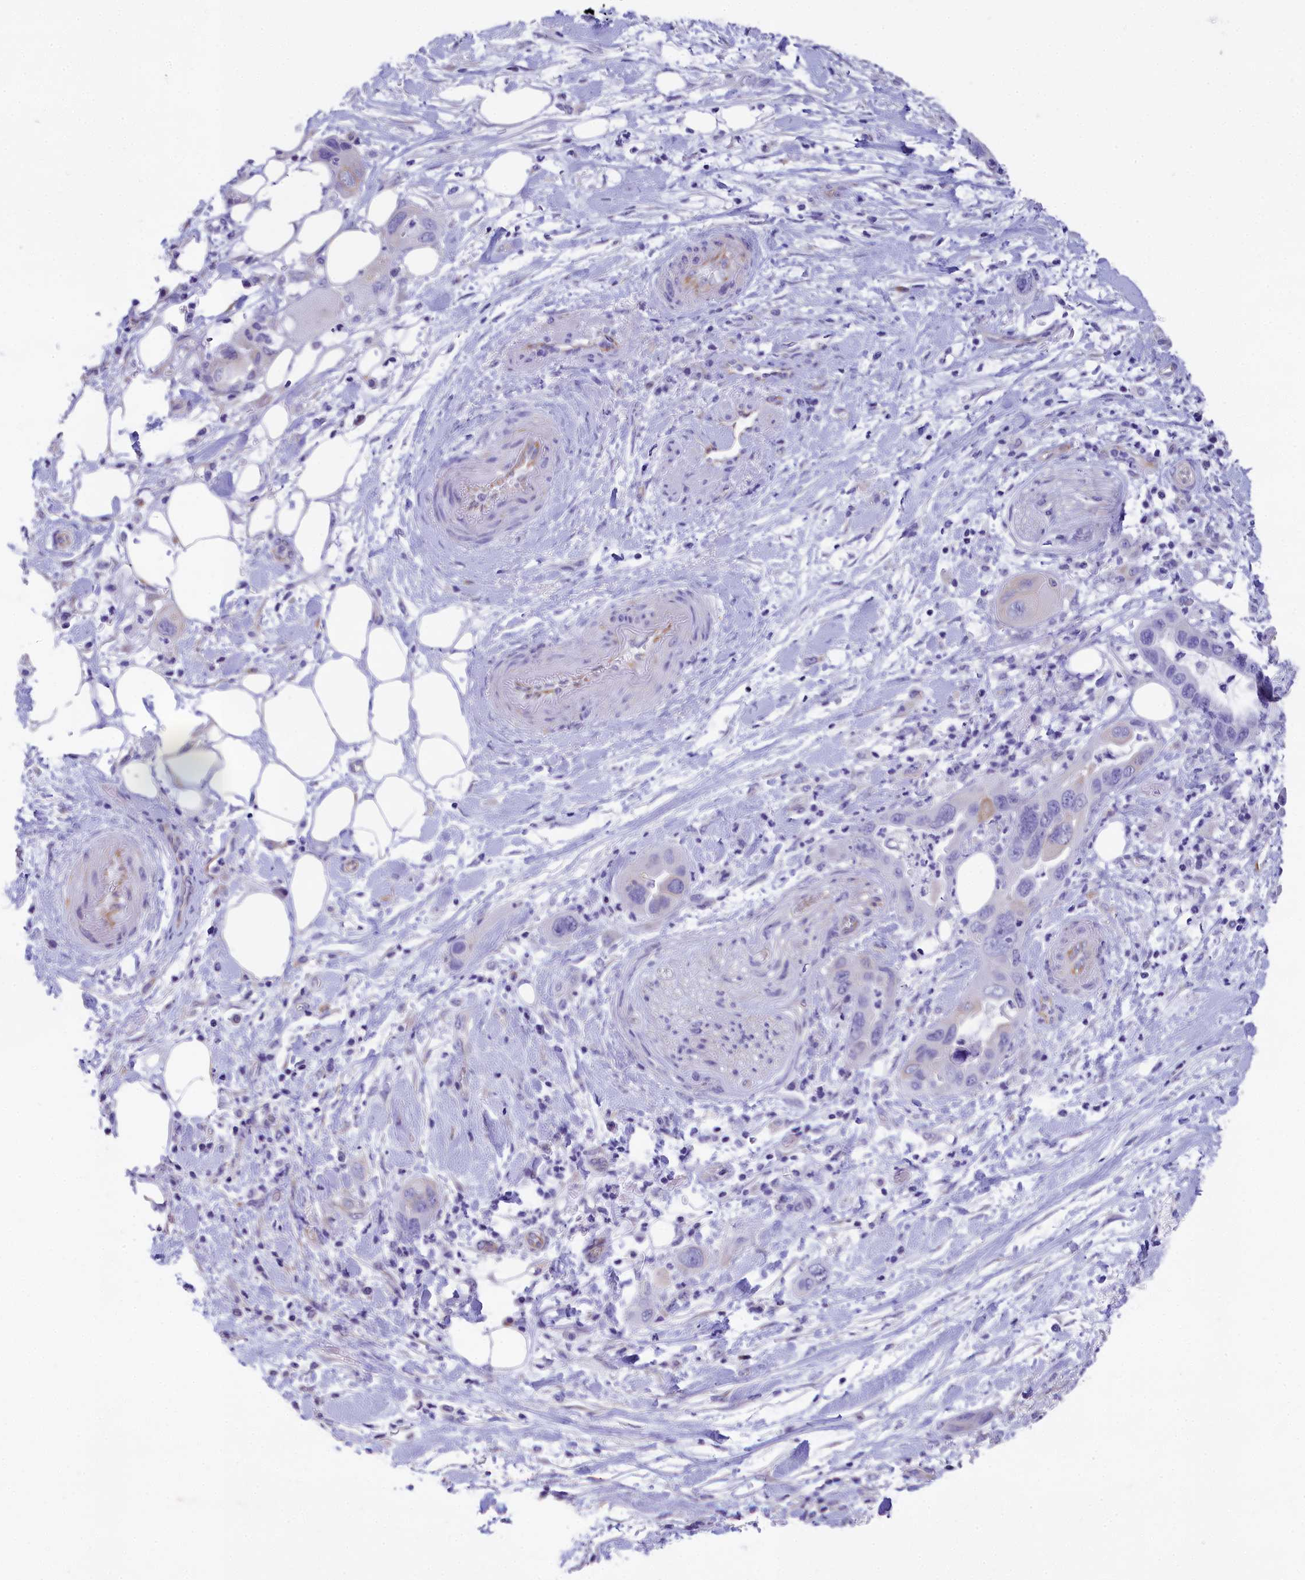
{"staining": {"intensity": "negative", "quantity": "none", "location": "none"}, "tissue": "pancreatic cancer", "cell_type": "Tumor cells", "image_type": "cancer", "snomed": [{"axis": "morphology", "description": "Adenocarcinoma, NOS"}, {"axis": "topography", "description": "Pancreas"}], "caption": "Immunohistochemistry (IHC) of human pancreatic adenocarcinoma shows no staining in tumor cells.", "gene": "TACSTD2", "patient": {"sex": "female", "age": 71}}